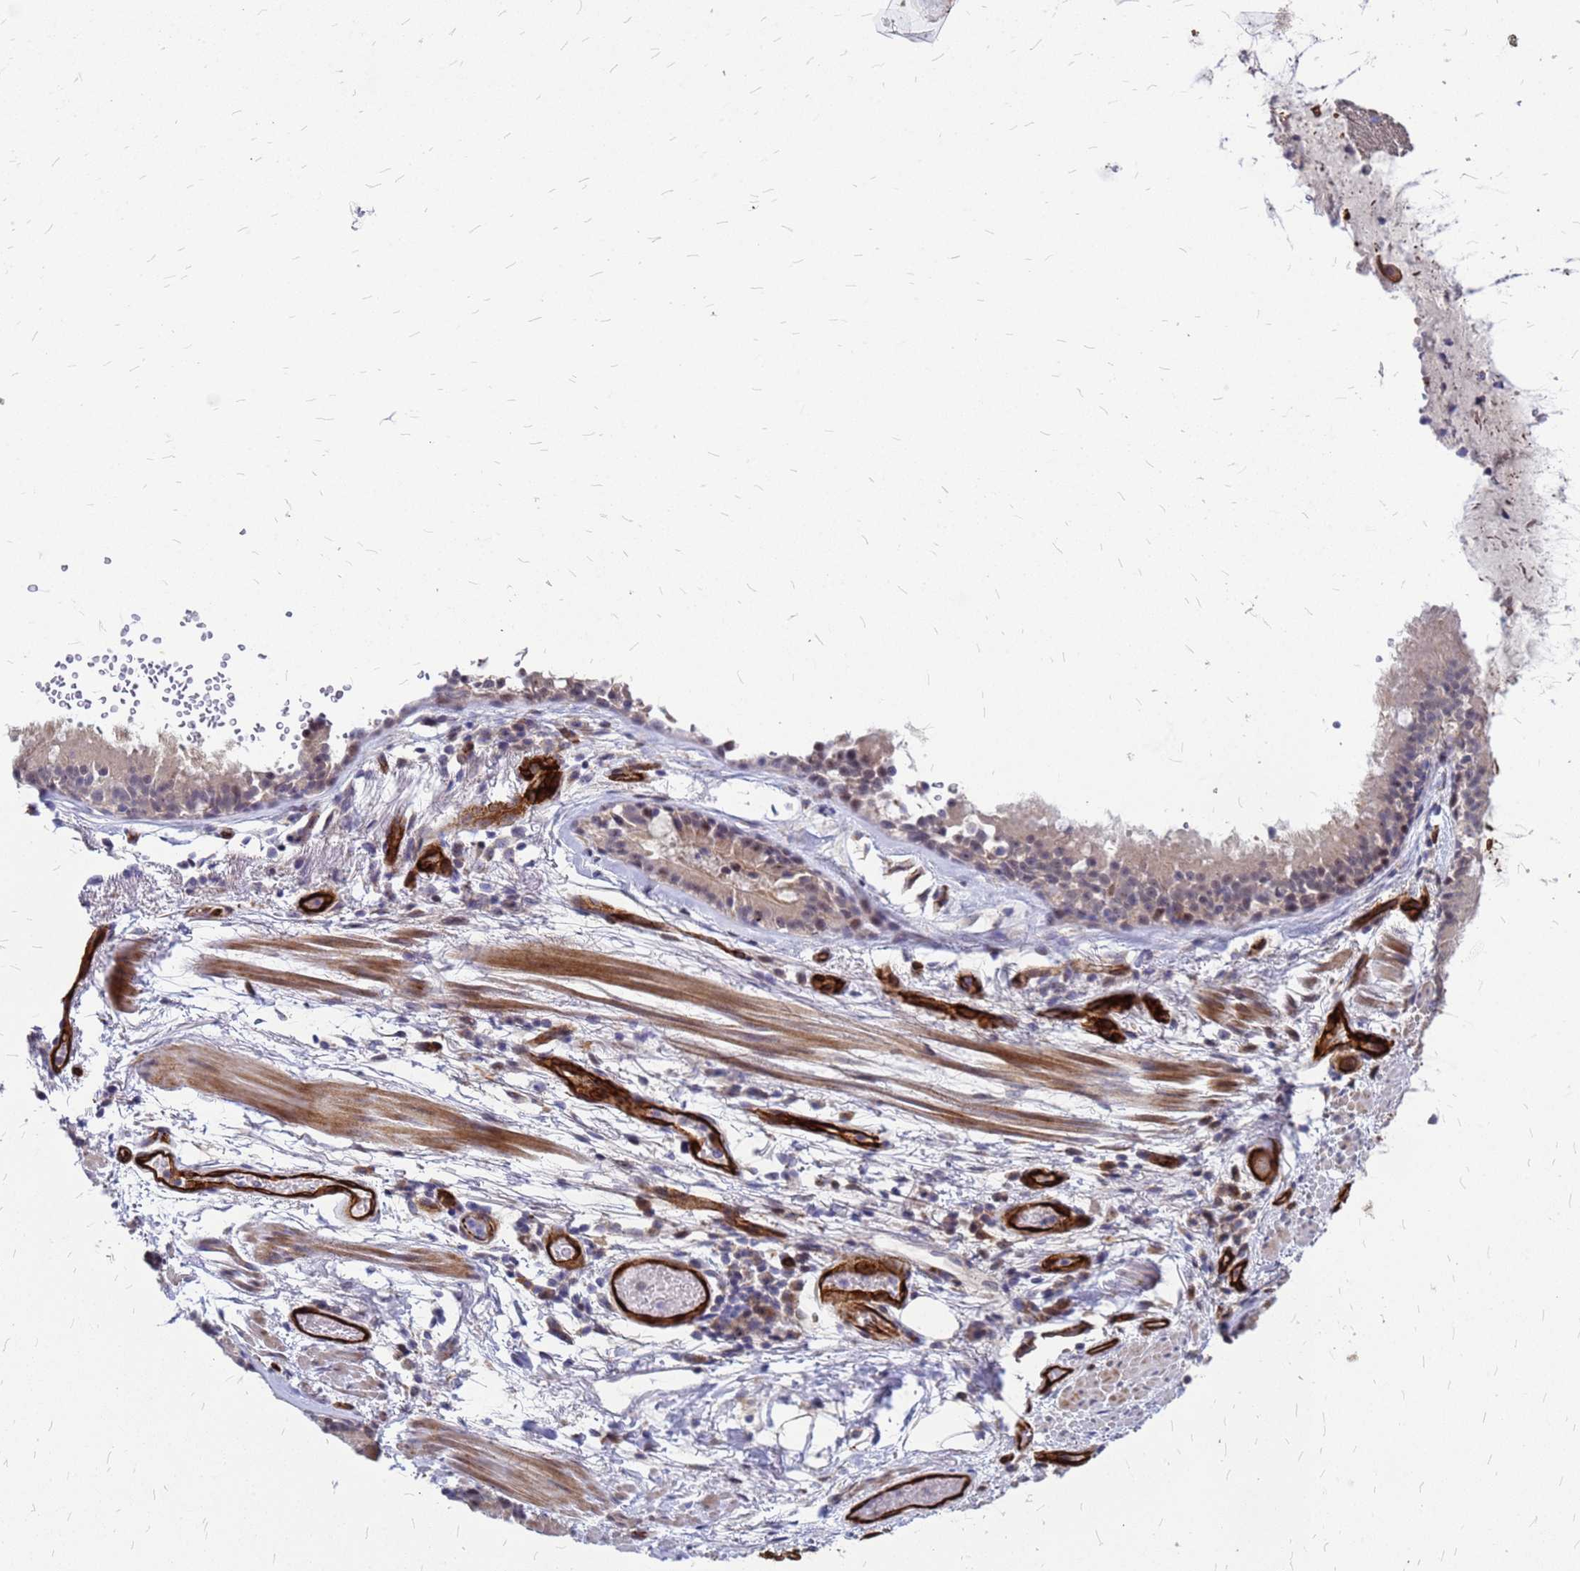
{"staining": {"intensity": "moderate", "quantity": ">75%", "location": "cytoplasmic/membranous,nuclear"}, "tissue": "adipose tissue", "cell_type": "Adipocytes", "image_type": "normal", "snomed": [{"axis": "morphology", "description": "Normal tissue, NOS"}, {"axis": "topography", "description": "Lymph node"}, {"axis": "topography", "description": "Cartilage tissue"}, {"axis": "topography", "description": "Bronchus"}], "caption": "The photomicrograph demonstrates staining of normal adipose tissue, revealing moderate cytoplasmic/membranous,nuclear protein expression (brown color) within adipocytes. The protein of interest is shown in brown color, while the nuclei are stained blue.", "gene": "NOSTRIN", "patient": {"sex": "male", "age": 63}}